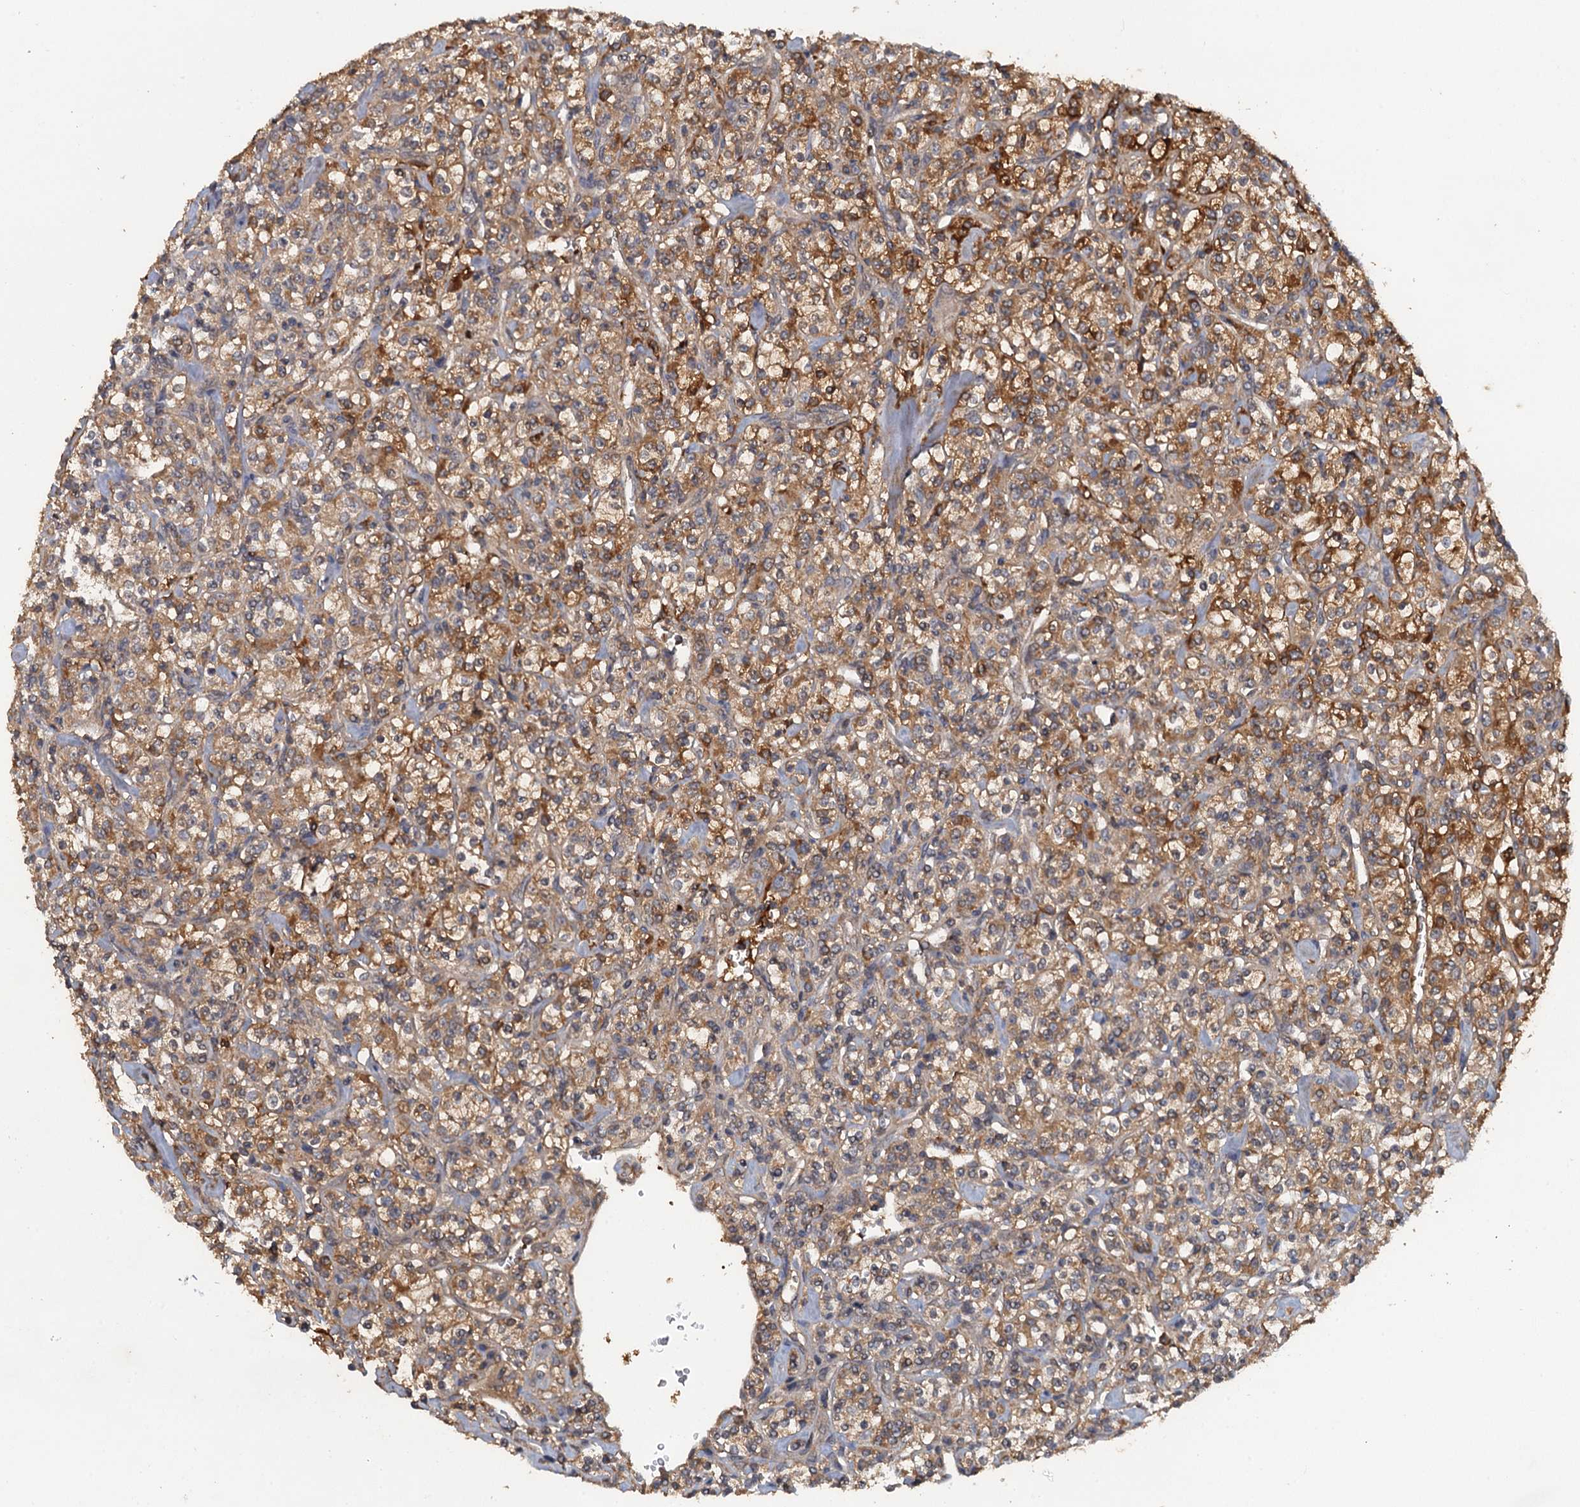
{"staining": {"intensity": "moderate", "quantity": ">75%", "location": "cytoplasmic/membranous"}, "tissue": "renal cancer", "cell_type": "Tumor cells", "image_type": "cancer", "snomed": [{"axis": "morphology", "description": "Adenocarcinoma, NOS"}, {"axis": "topography", "description": "Kidney"}], "caption": "Immunohistochemical staining of human renal adenocarcinoma exhibits medium levels of moderate cytoplasmic/membranous protein staining in approximately >75% of tumor cells.", "gene": "HAPLN3", "patient": {"sex": "male", "age": 77}}